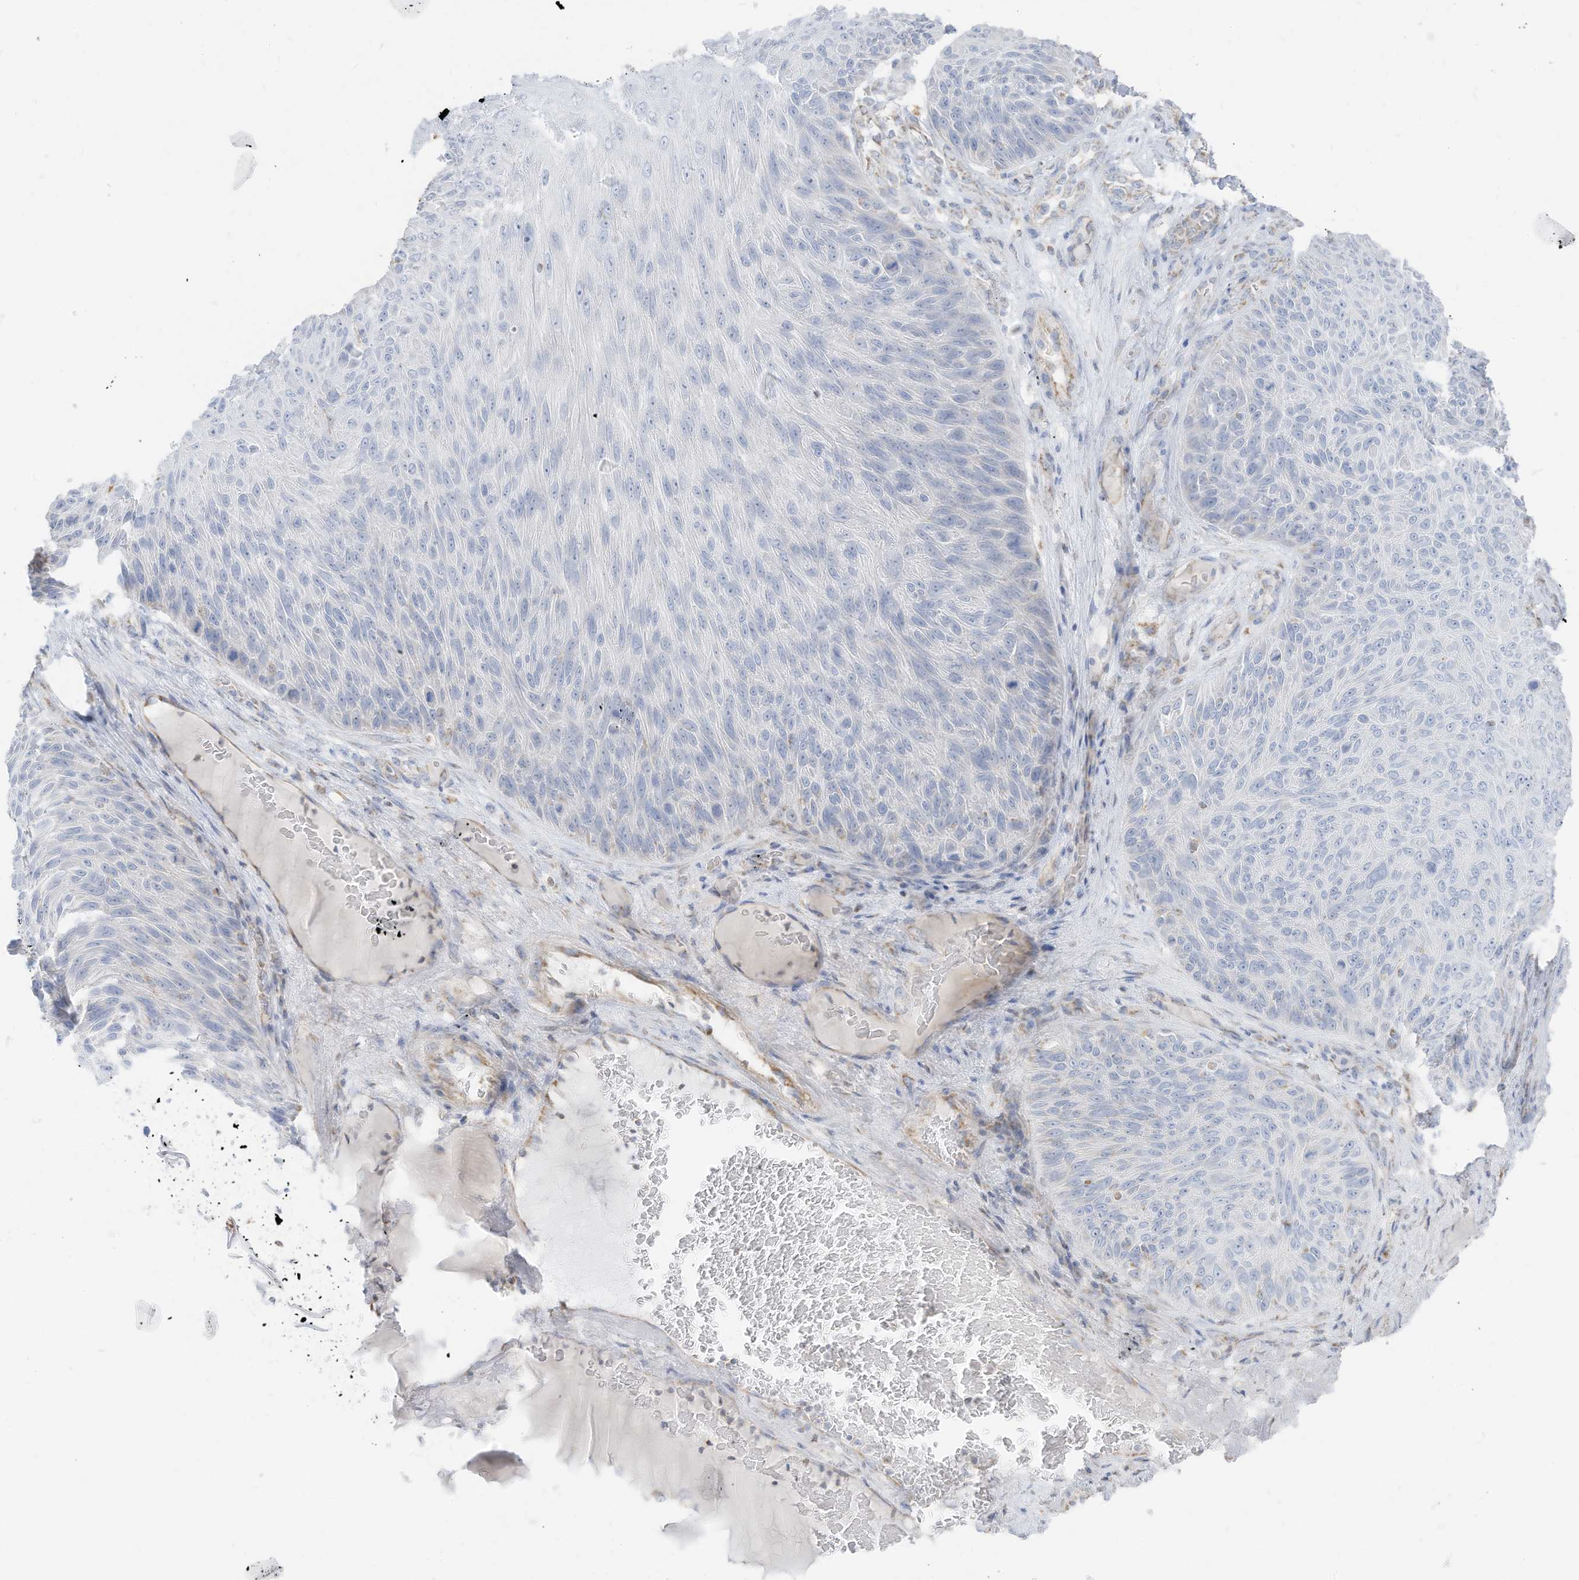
{"staining": {"intensity": "negative", "quantity": "none", "location": "none"}, "tissue": "skin cancer", "cell_type": "Tumor cells", "image_type": "cancer", "snomed": [{"axis": "morphology", "description": "Squamous cell carcinoma, NOS"}, {"axis": "topography", "description": "Skin"}], "caption": "IHC histopathology image of human squamous cell carcinoma (skin) stained for a protein (brown), which displays no positivity in tumor cells. (DAB immunohistochemistry (IHC), high magnification).", "gene": "ETHE1", "patient": {"sex": "female", "age": 88}}